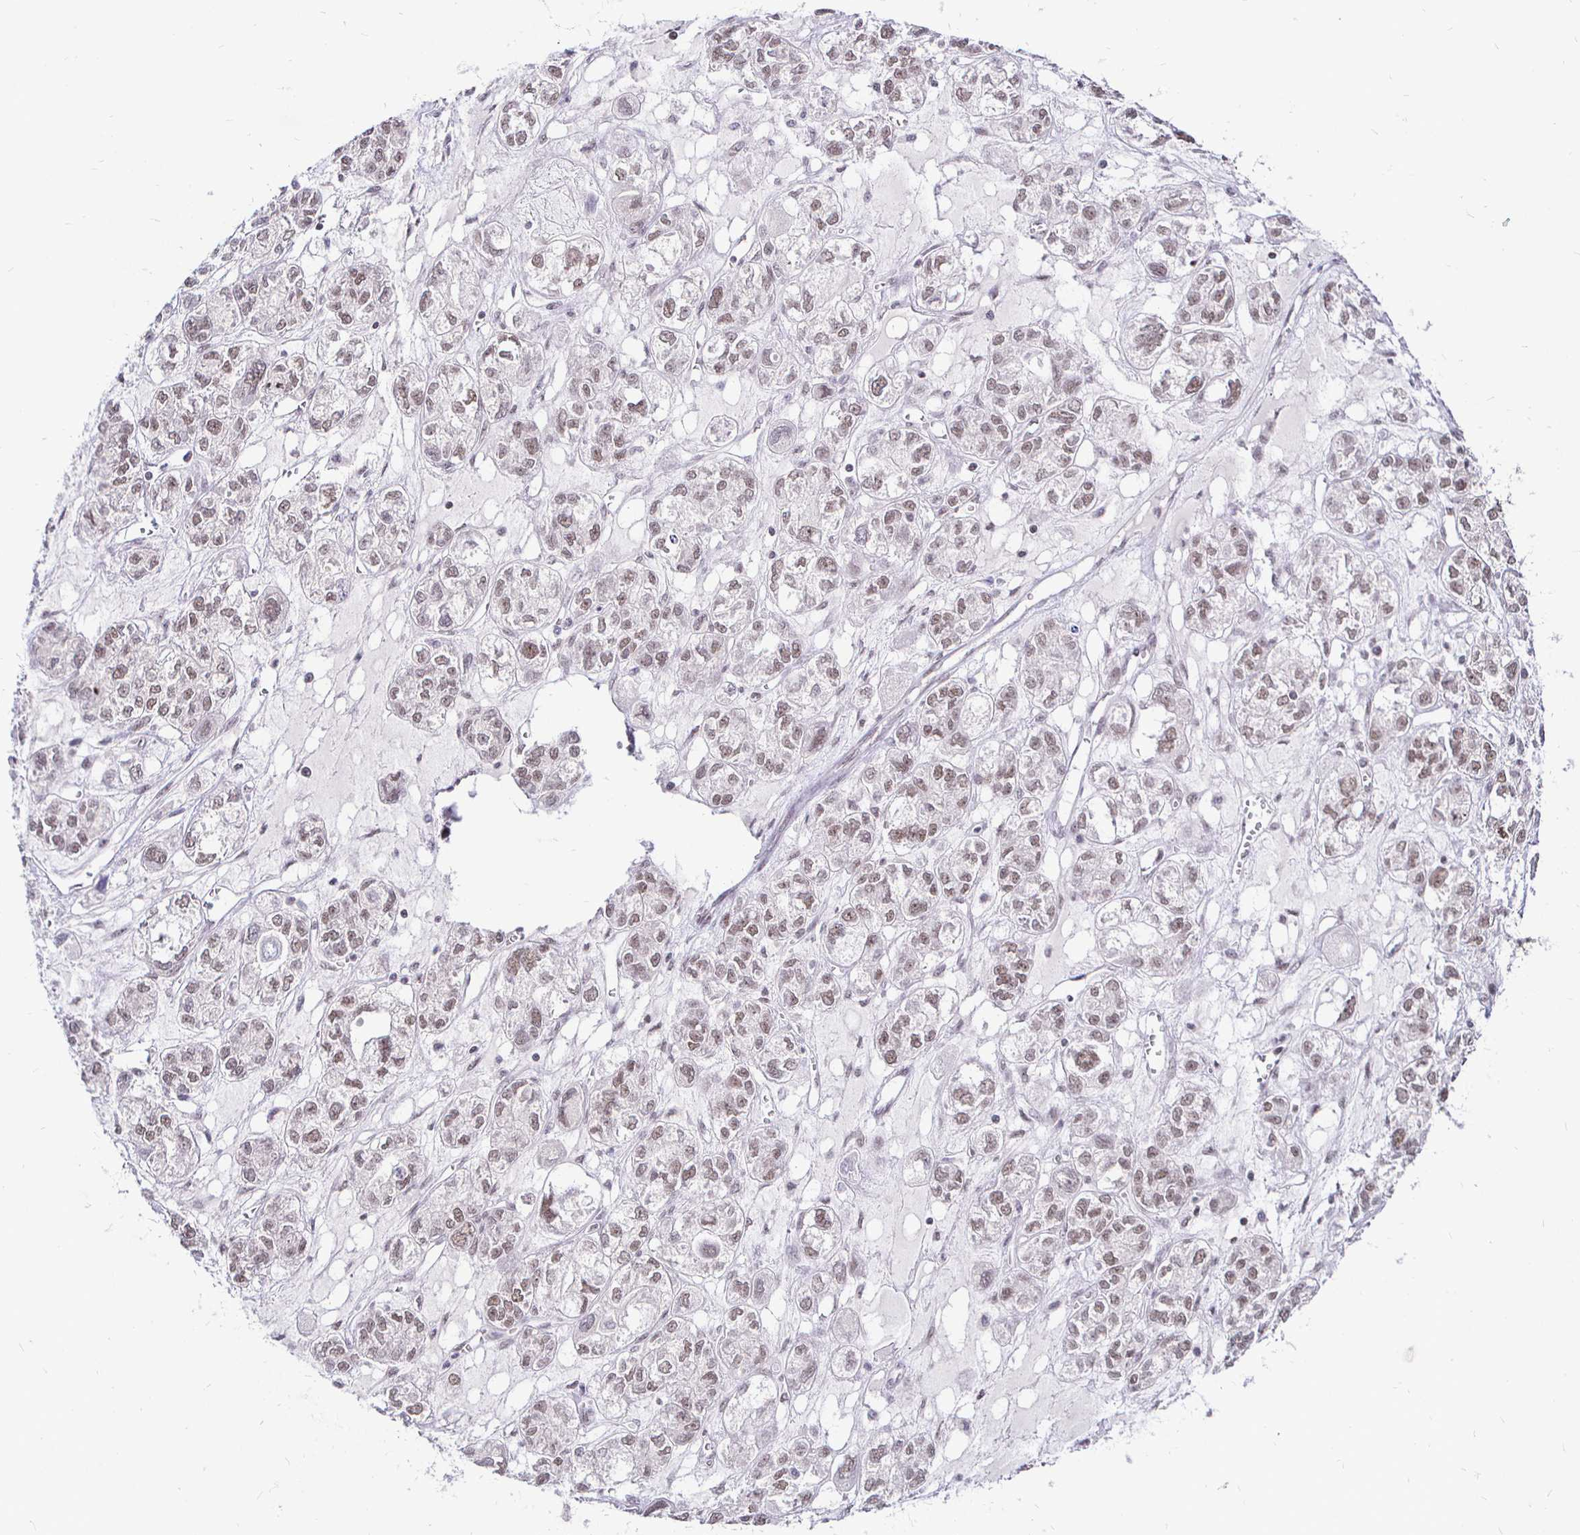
{"staining": {"intensity": "weak", "quantity": ">75%", "location": "nuclear"}, "tissue": "ovarian cancer", "cell_type": "Tumor cells", "image_type": "cancer", "snomed": [{"axis": "morphology", "description": "Carcinoma, endometroid"}, {"axis": "topography", "description": "Ovary"}], "caption": "A brown stain labels weak nuclear staining of a protein in ovarian cancer tumor cells.", "gene": "SIN3A", "patient": {"sex": "female", "age": 64}}